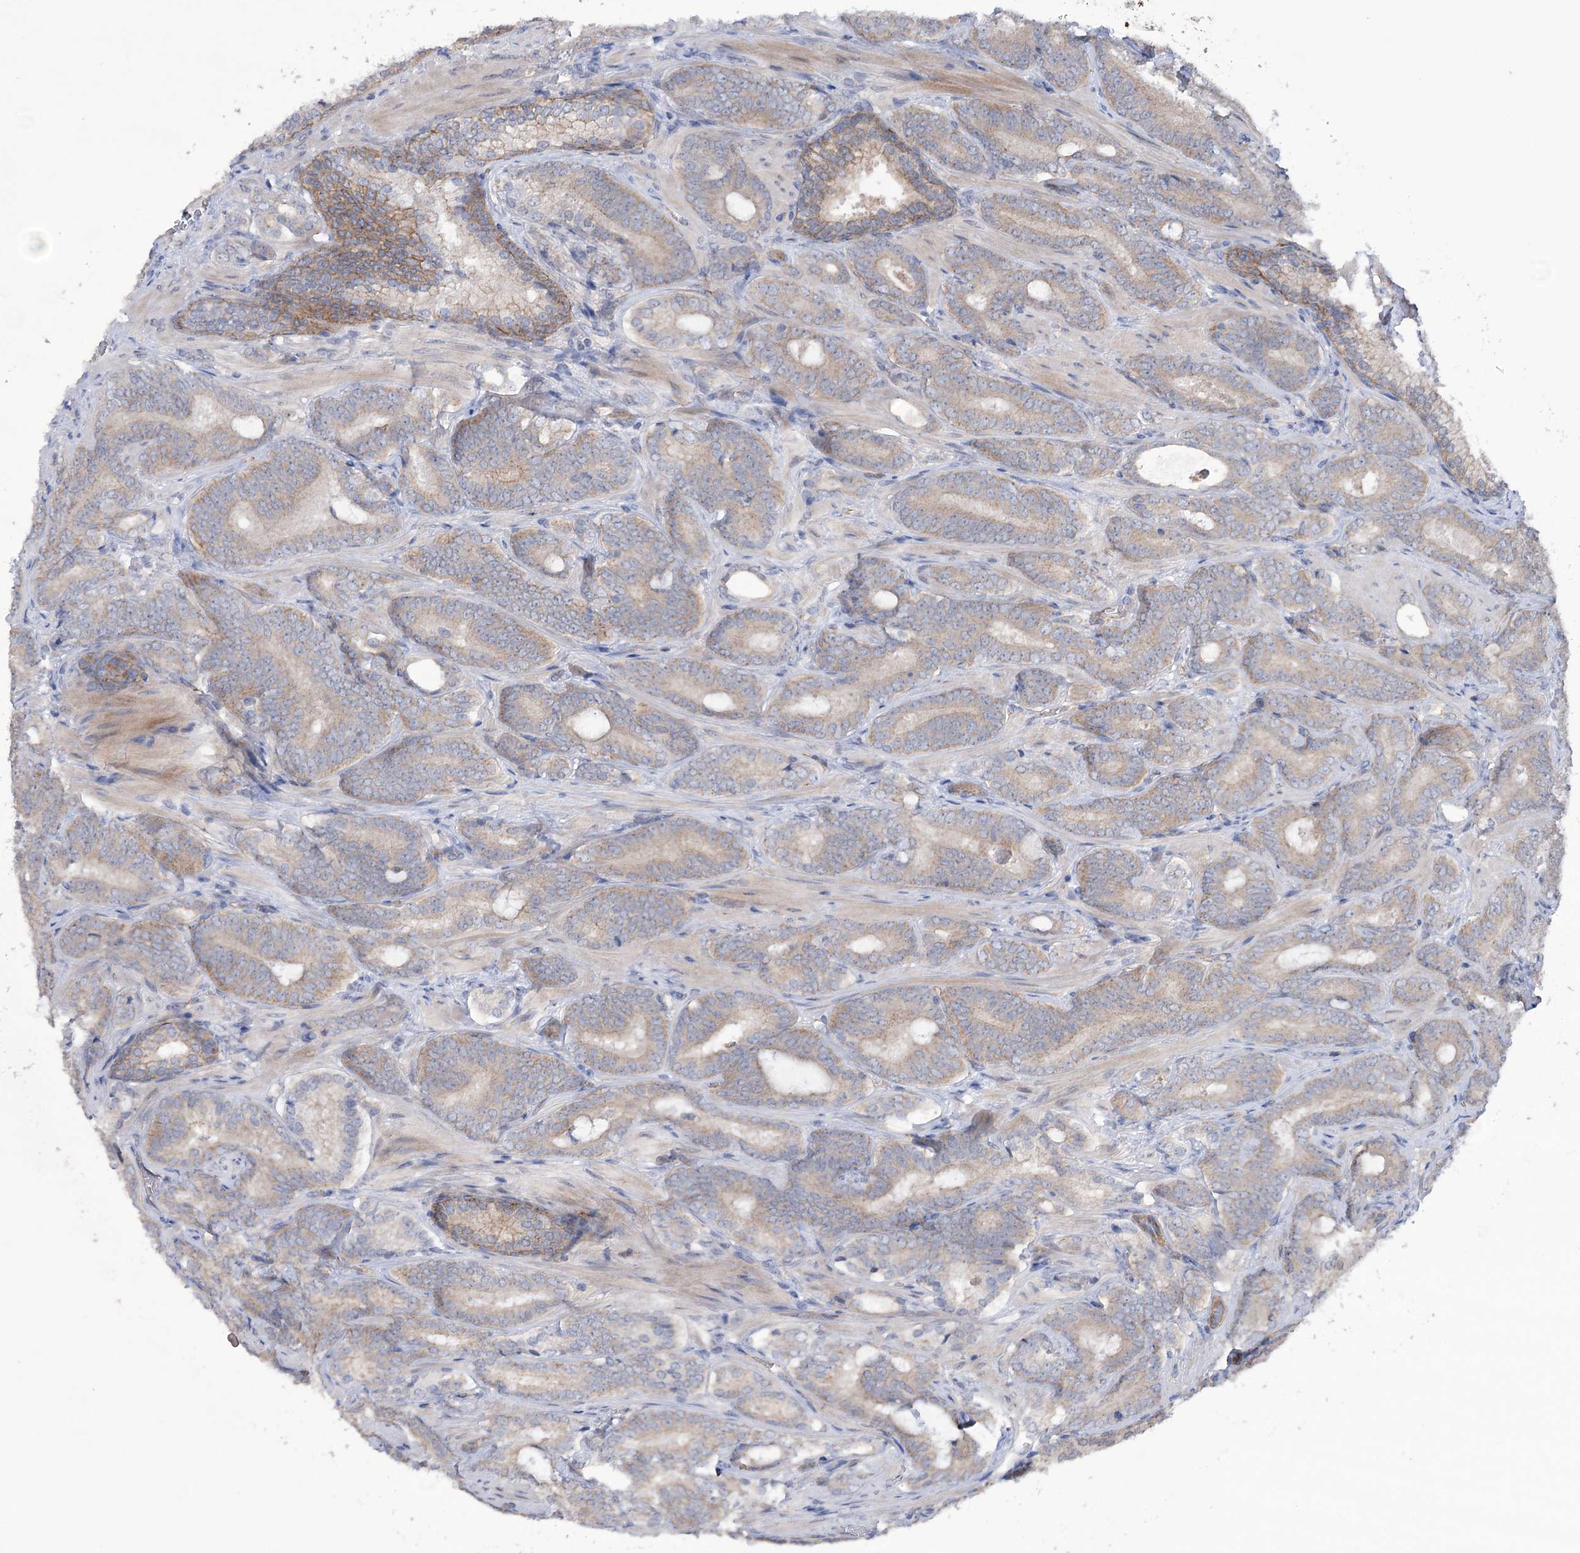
{"staining": {"intensity": "weak", "quantity": "<25%", "location": "cytoplasmic/membranous"}, "tissue": "prostate cancer", "cell_type": "Tumor cells", "image_type": "cancer", "snomed": [{"axis": "morphology", "description": "Adenocarcinoma, Low grade"}, {"axis": "topography", "description": "Prostate"}], "caption": "DAB (3,3'-diaminobenzidine) immunohistochemical staining of low-grade adenocarcinoma (prostate) shows no significant positivity in tumor cells.", "gene": "TRIM71", "patient": {"sex": "male", "age": 60}}